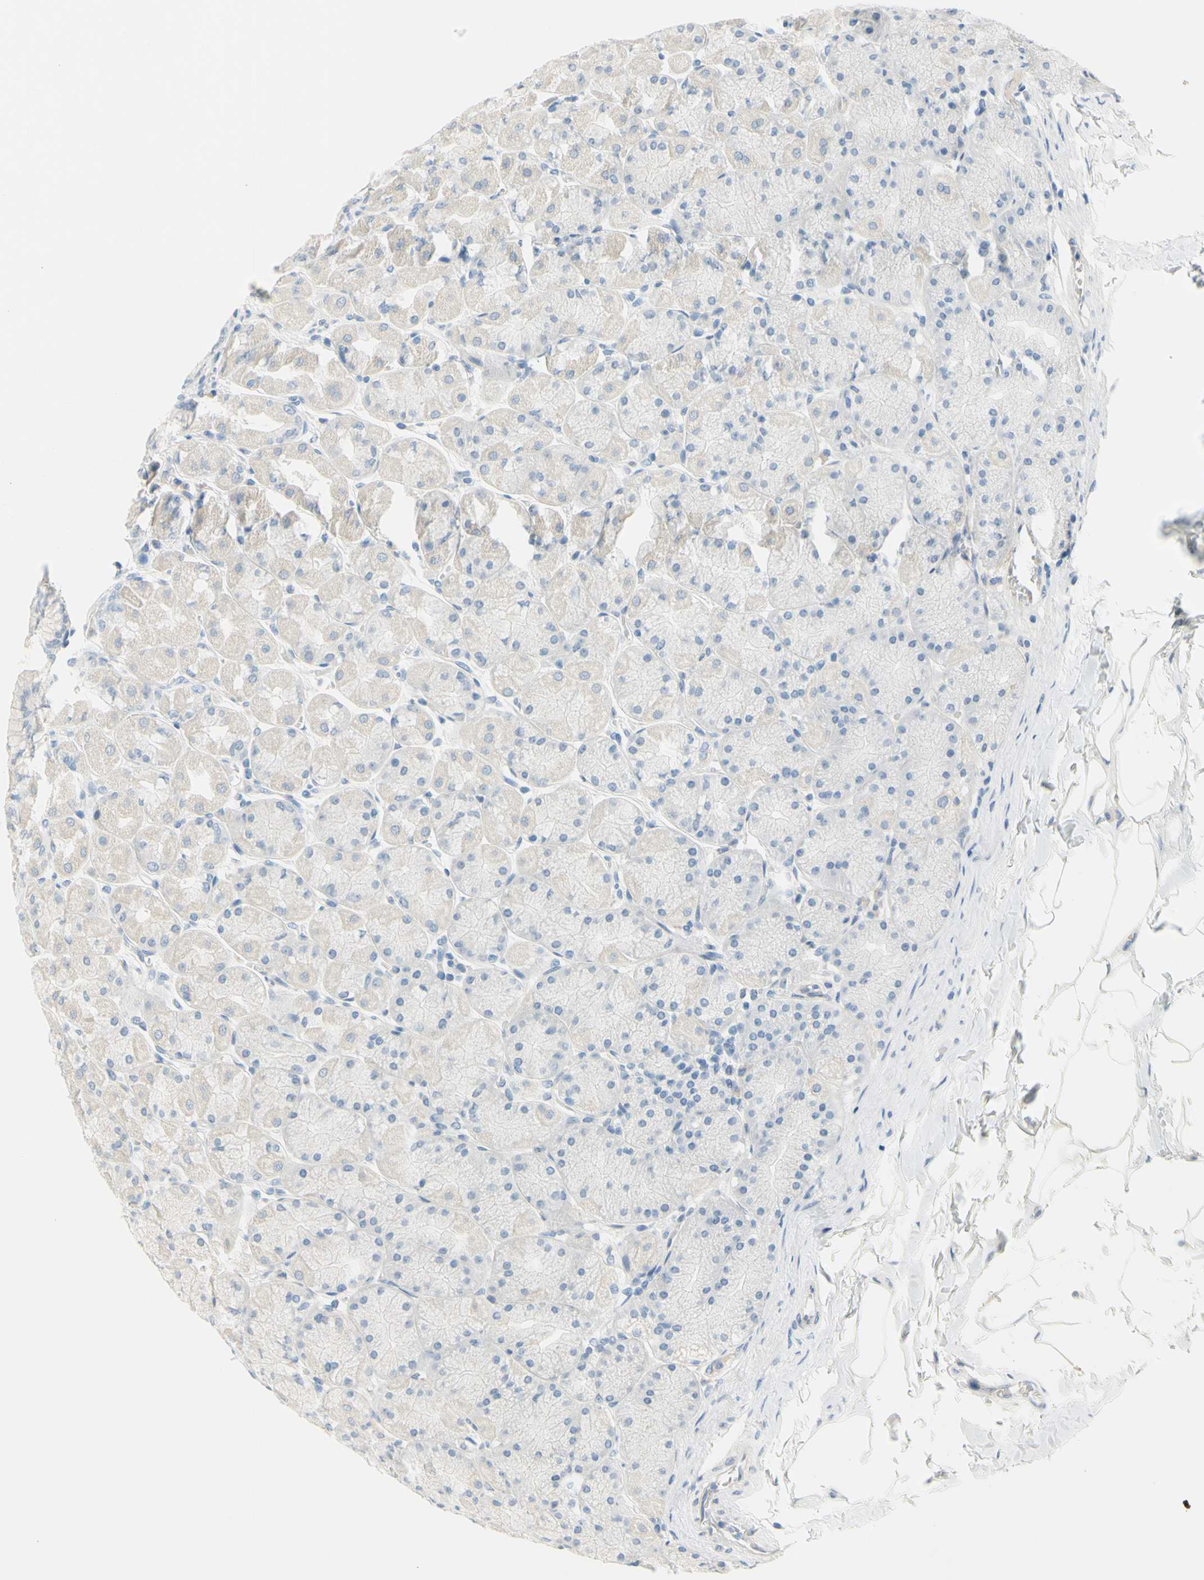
{"staining": {"intensity": "negative", "quantity": "none", "location": "none"}, "tissue": "stomach", "cell_type": "Glandular cells", "image_type": "normal", "snomed": [{"axis": "morphology", "description": "Normal tissue, NOS"}, {"axis": "topography", "description": "Stomach, upper"}], "caption": "Glandular cells are negative for protein expression in unremarkable human stomach. (Stains: DAB immunohistochemistry with hematoxylin counter stain, Microscopy: brightfield microscopy at high magnification).", "gene": "DCT", "patient": {"sex": "female", "age": 56}}